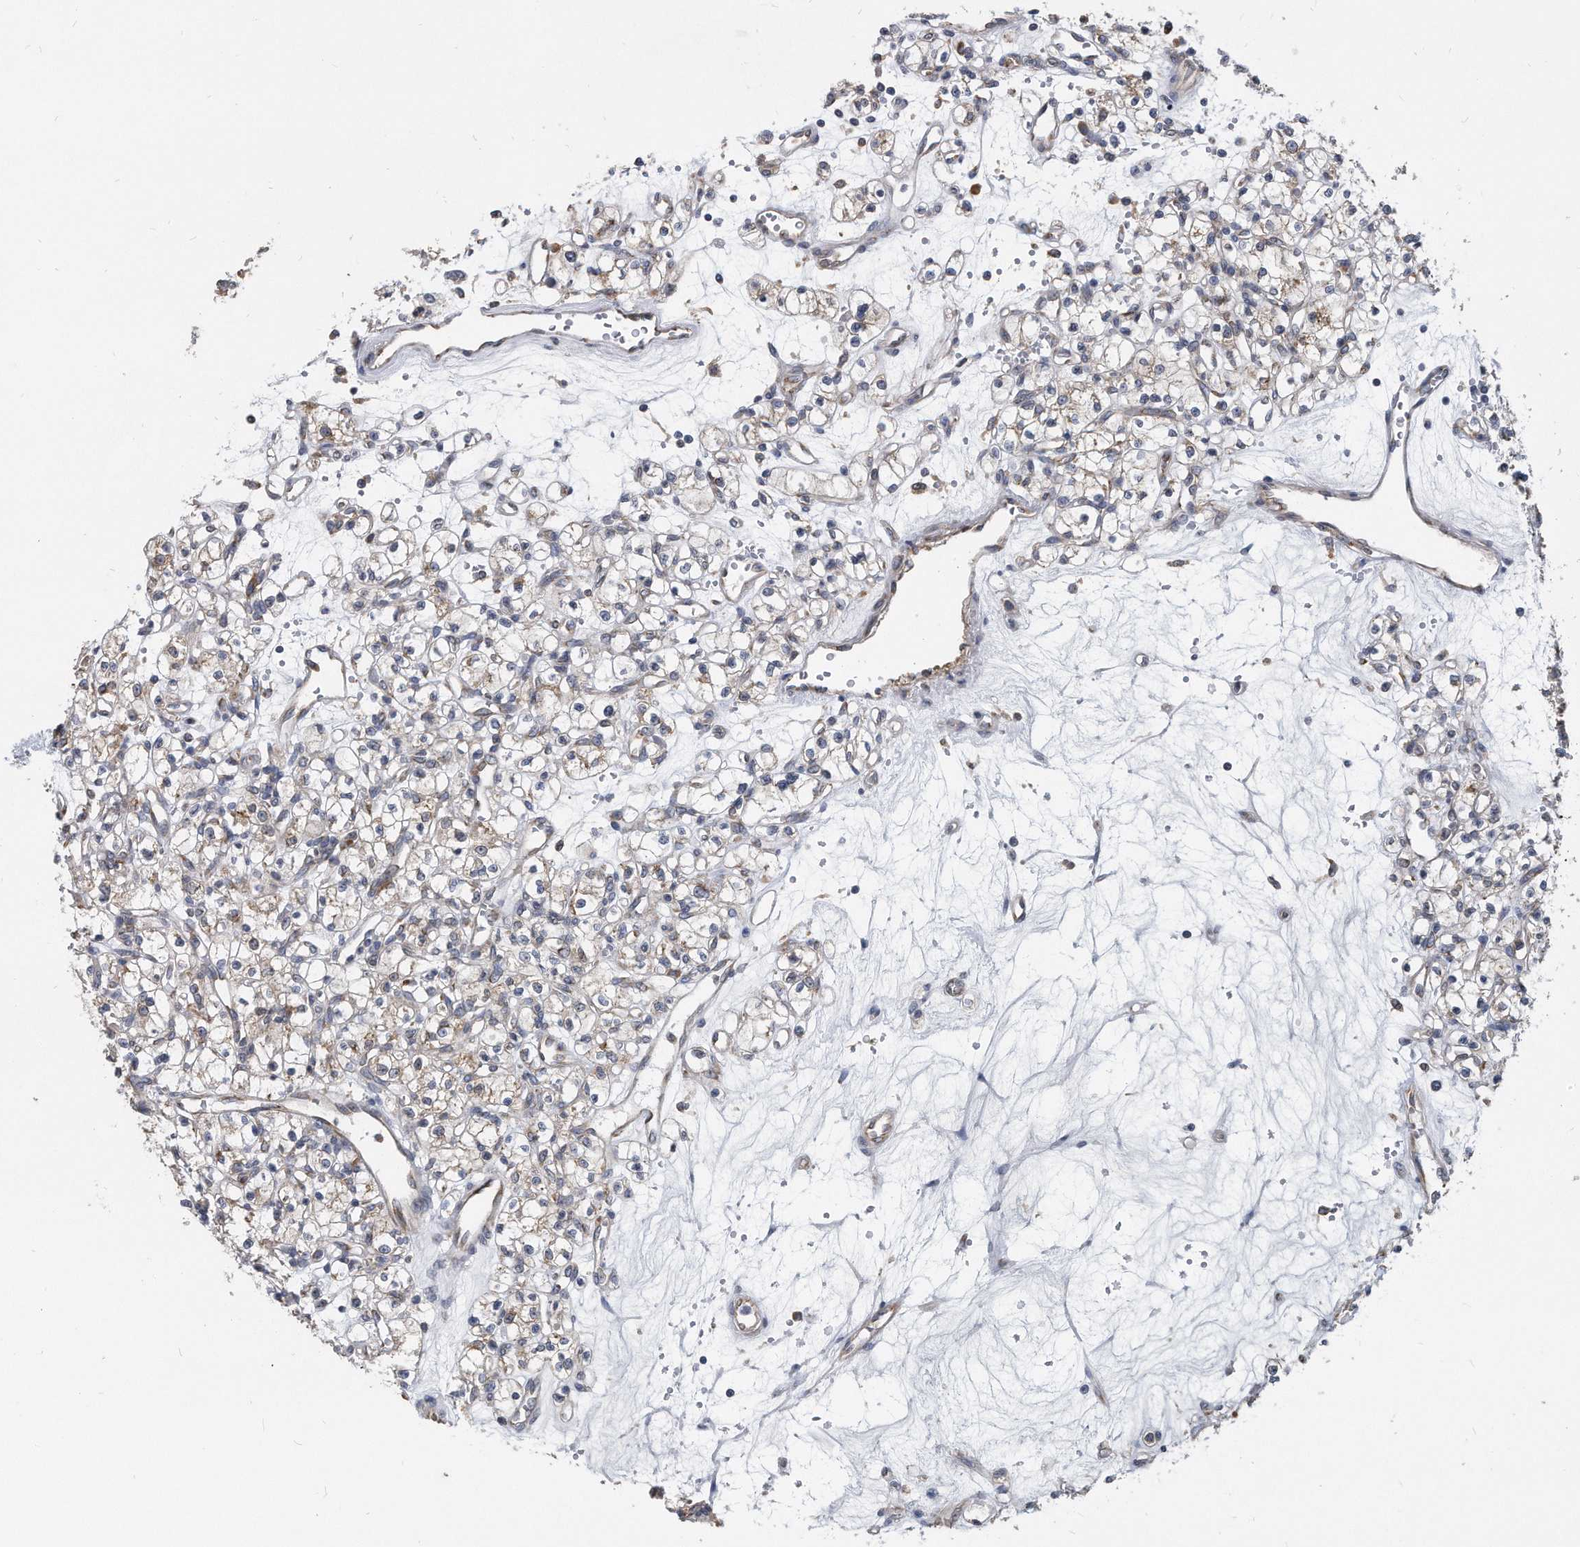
{"staining": {"intensity": "weak", "quantity": "25%-75%", "location": "cytoplasmic/membranous"}, "tissue": "renal cancer", "cell_type": "Tumor cells", "image_type": "cancer", "snomed": [{"axis": "morphology", "description": "Adenocarcinoma, NOS"}, {"axis": "topography", "description": "Kidney"}], "caption": "Protein expression by IHC demonstrates weak cytoplasmic/membranous expression in about 25%-75% of tumor cells in renal cancer (adenocarcinoma). The protein of interest is shown in brown color, while the nuclei are stained blue.", "gene": "CCDC47", "patient": {"sex": "female", "age": 59}}